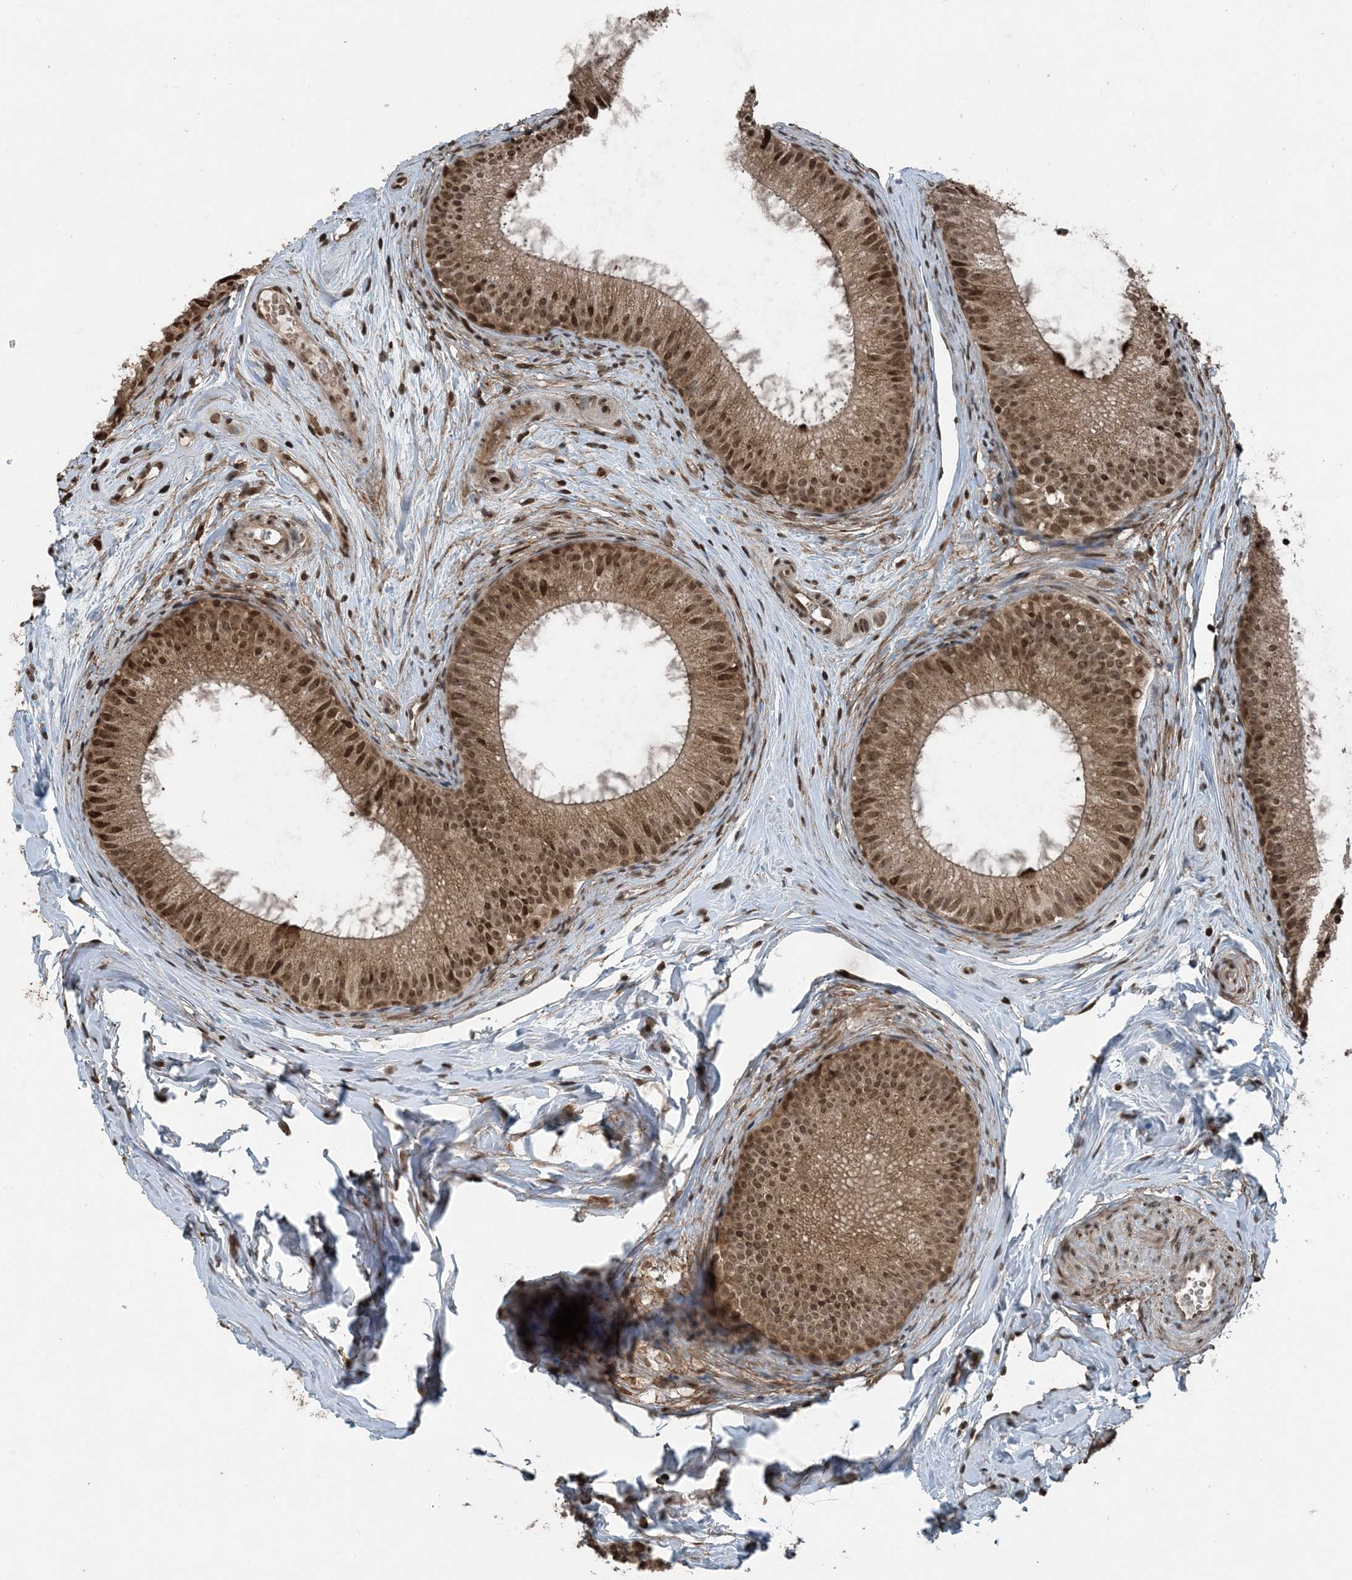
{"staining": {"intensity": "moderate", "quantity": ">75%", "location": "cytoplasmic/membranous,nuclear"}, "tissue": "epididymis", "cell_type": "Glandular cells", "image_type": "normal", "snomed": [{"axis": "morphology", "description": "Normal tissue, NOS"}, {"axis": "topography", "description": "Epididymis"}], "caption": "An IHC micrograph of benign tissue is shown. Protein staining in brown labels moderate cytoplasmic/membranous,nuclear positivity in epididymis within glandular cells. The staining was performed using DAB to visualize the protein expression in brown, while the nuclei were stained in blue with hematoxylin (Magnification: 20x).", "gene": "ZFAND2B", "patient": {"sex": "male", "age": 34}}